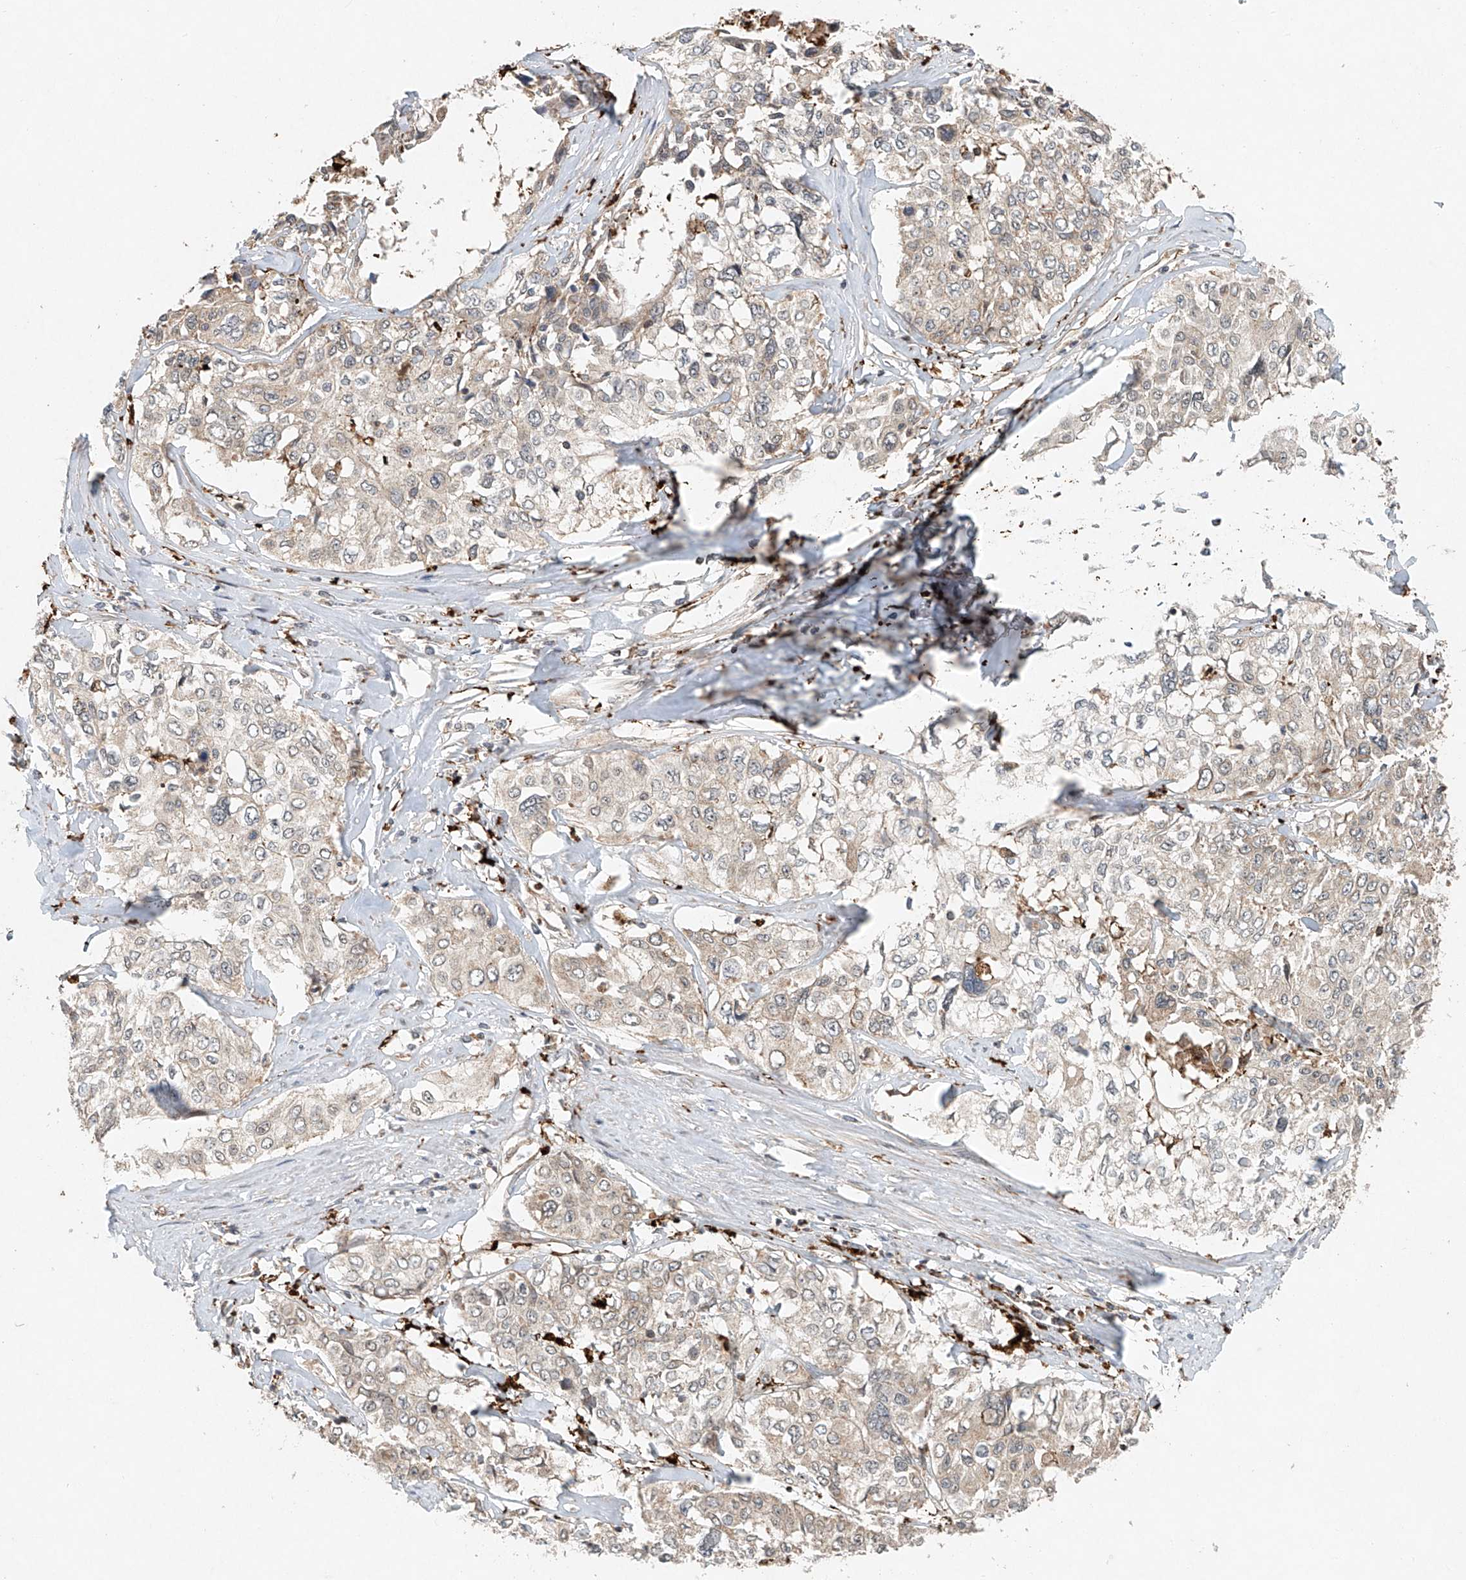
{"staining": {"intensity": "weak", "quantity": "25%-75%", "location": "cytoplasmic/membranous"}, "tissue": "cervical cancer", "cell_type": "Tumor cells", "image_type": "cancer", "snomed": [{"axis": "morphology", "description": "Squamous cell carcinoma, NOS"}, {"axis": "topography", "description": "Cervix"}], "caption": "A low amount of weak cytoplasmic/membranous staining is seen in about 25%-75% of tumor cells in cervical cancer (squamous cell carcinoma) tissue.", "gene": "DCAF11", "patient": {"sex": "female", "age": 31}}